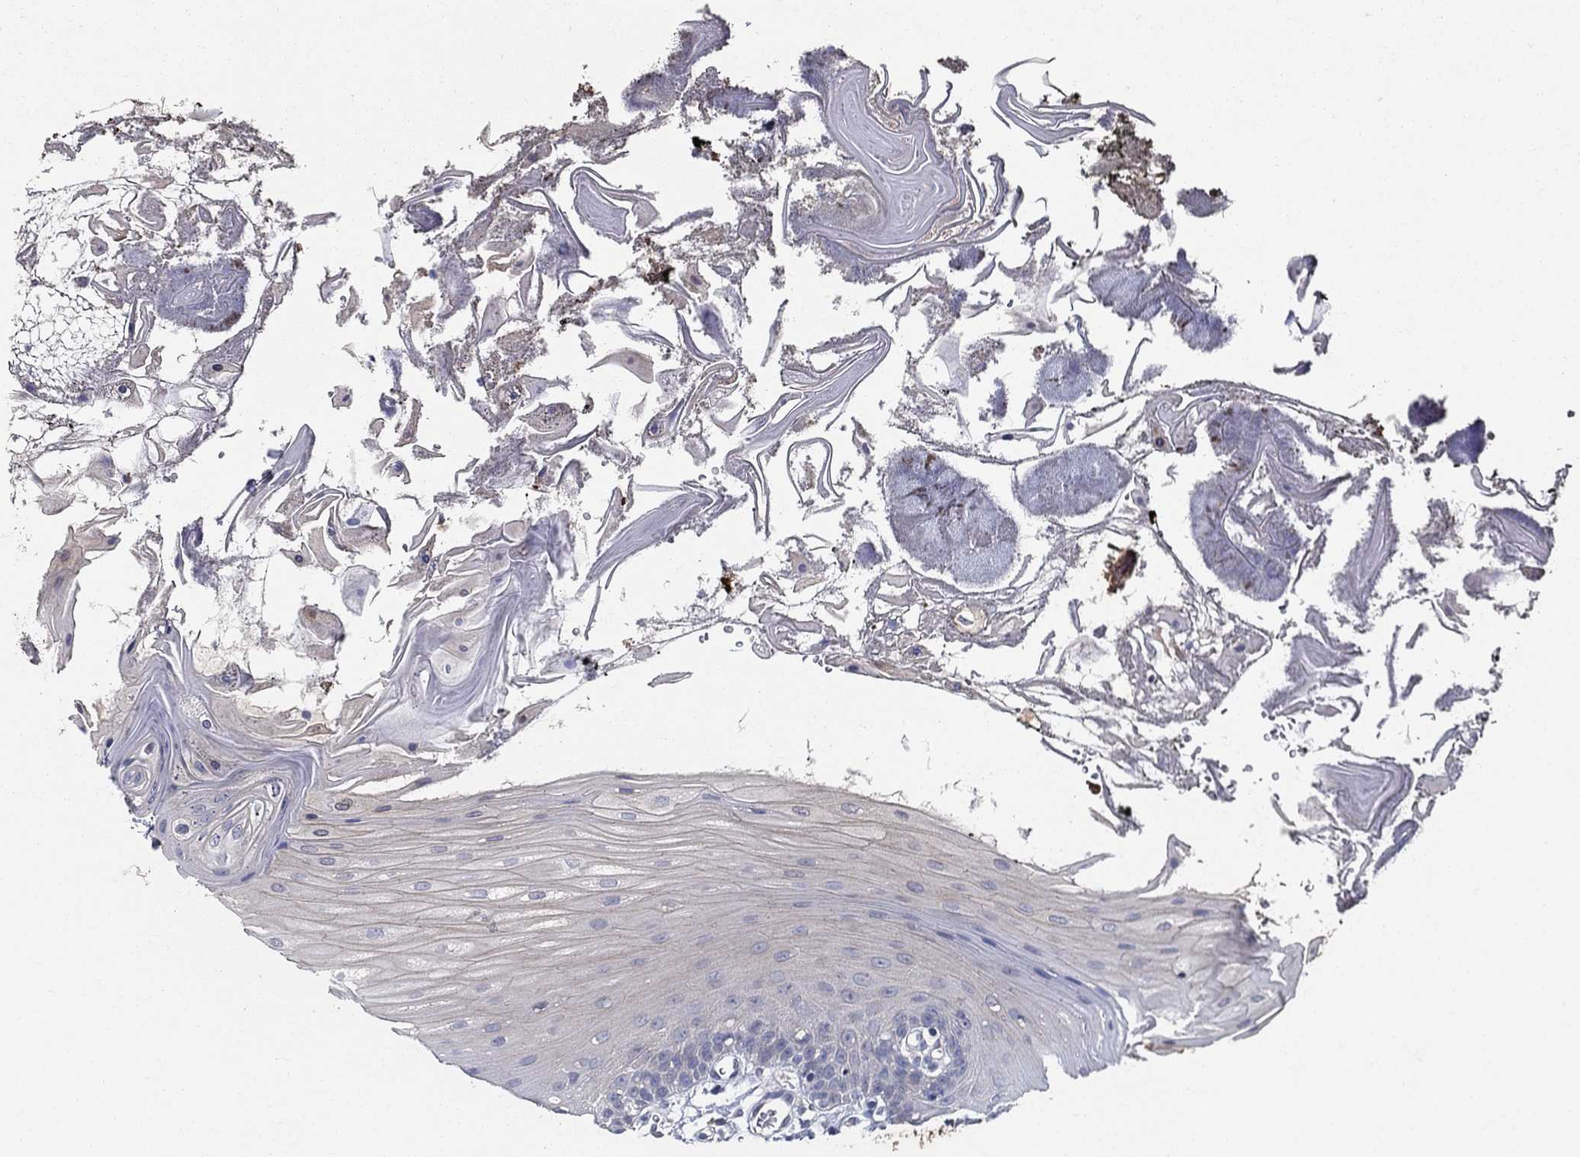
{"staining": {"intensity": "negative", "quantity": "none", "location": "none"}, "tissue": "oral mucosa", "cell_type": "Squamous epithelial cells", "image_type": "normal", "snomed": [{"axis": "morphology", "description": "Normal tissue, NOS"}, {"axis": "morphology", "description": "Squamous cell carcinoma, NOS"}, {"axis": "topography", "description": "Oral tissue"}, {"axis": "topography", "description": "Head-Neck"}], "caption": "An immunohistochemistry (IHC) image of unremarkable oral mucosa is shown. There is no staining in squamous epithelial cells of oral mucosa.", "gene": "PROZ", "patient": {"sex": "male", "age": 69}}